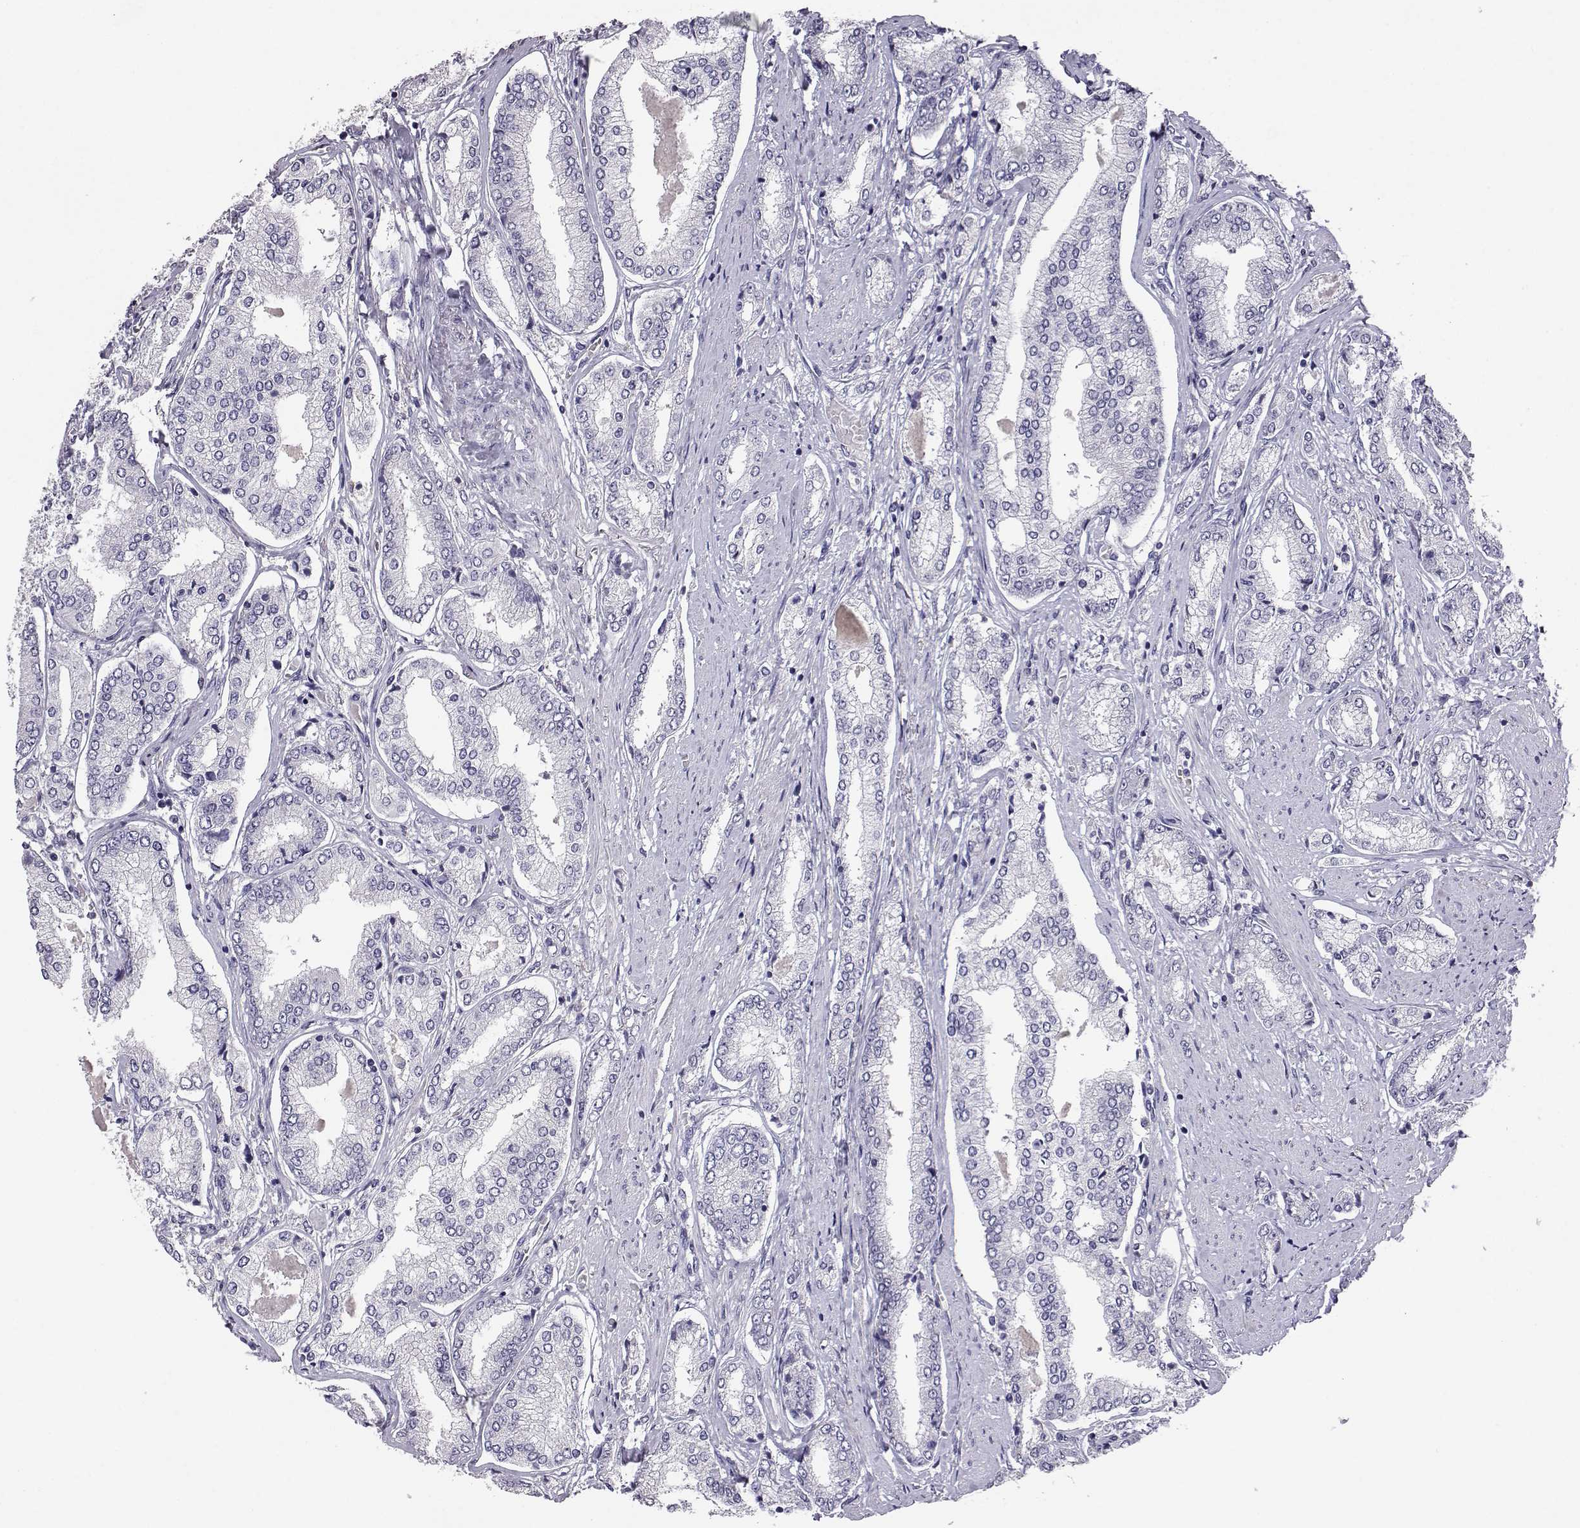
{"staining": {"intensity": "negative", "quantity": "none", "location": "none"}, "tissue": "prostate cancer", "cell_type": "Tumor cells", "image_type": "cancer", "snomed": [{"axis": "morphology", "description": "Adenocarcinoma, NOS"}, {"axis": "topography", "description": "Prostate"}], "caption": "Protein analysis of prostate cancer (adenocarcinoma) reveals no significant expression in tumor cells.", "gene": "AKR1B1", "patient": {"sex": "male", "age": 63}}